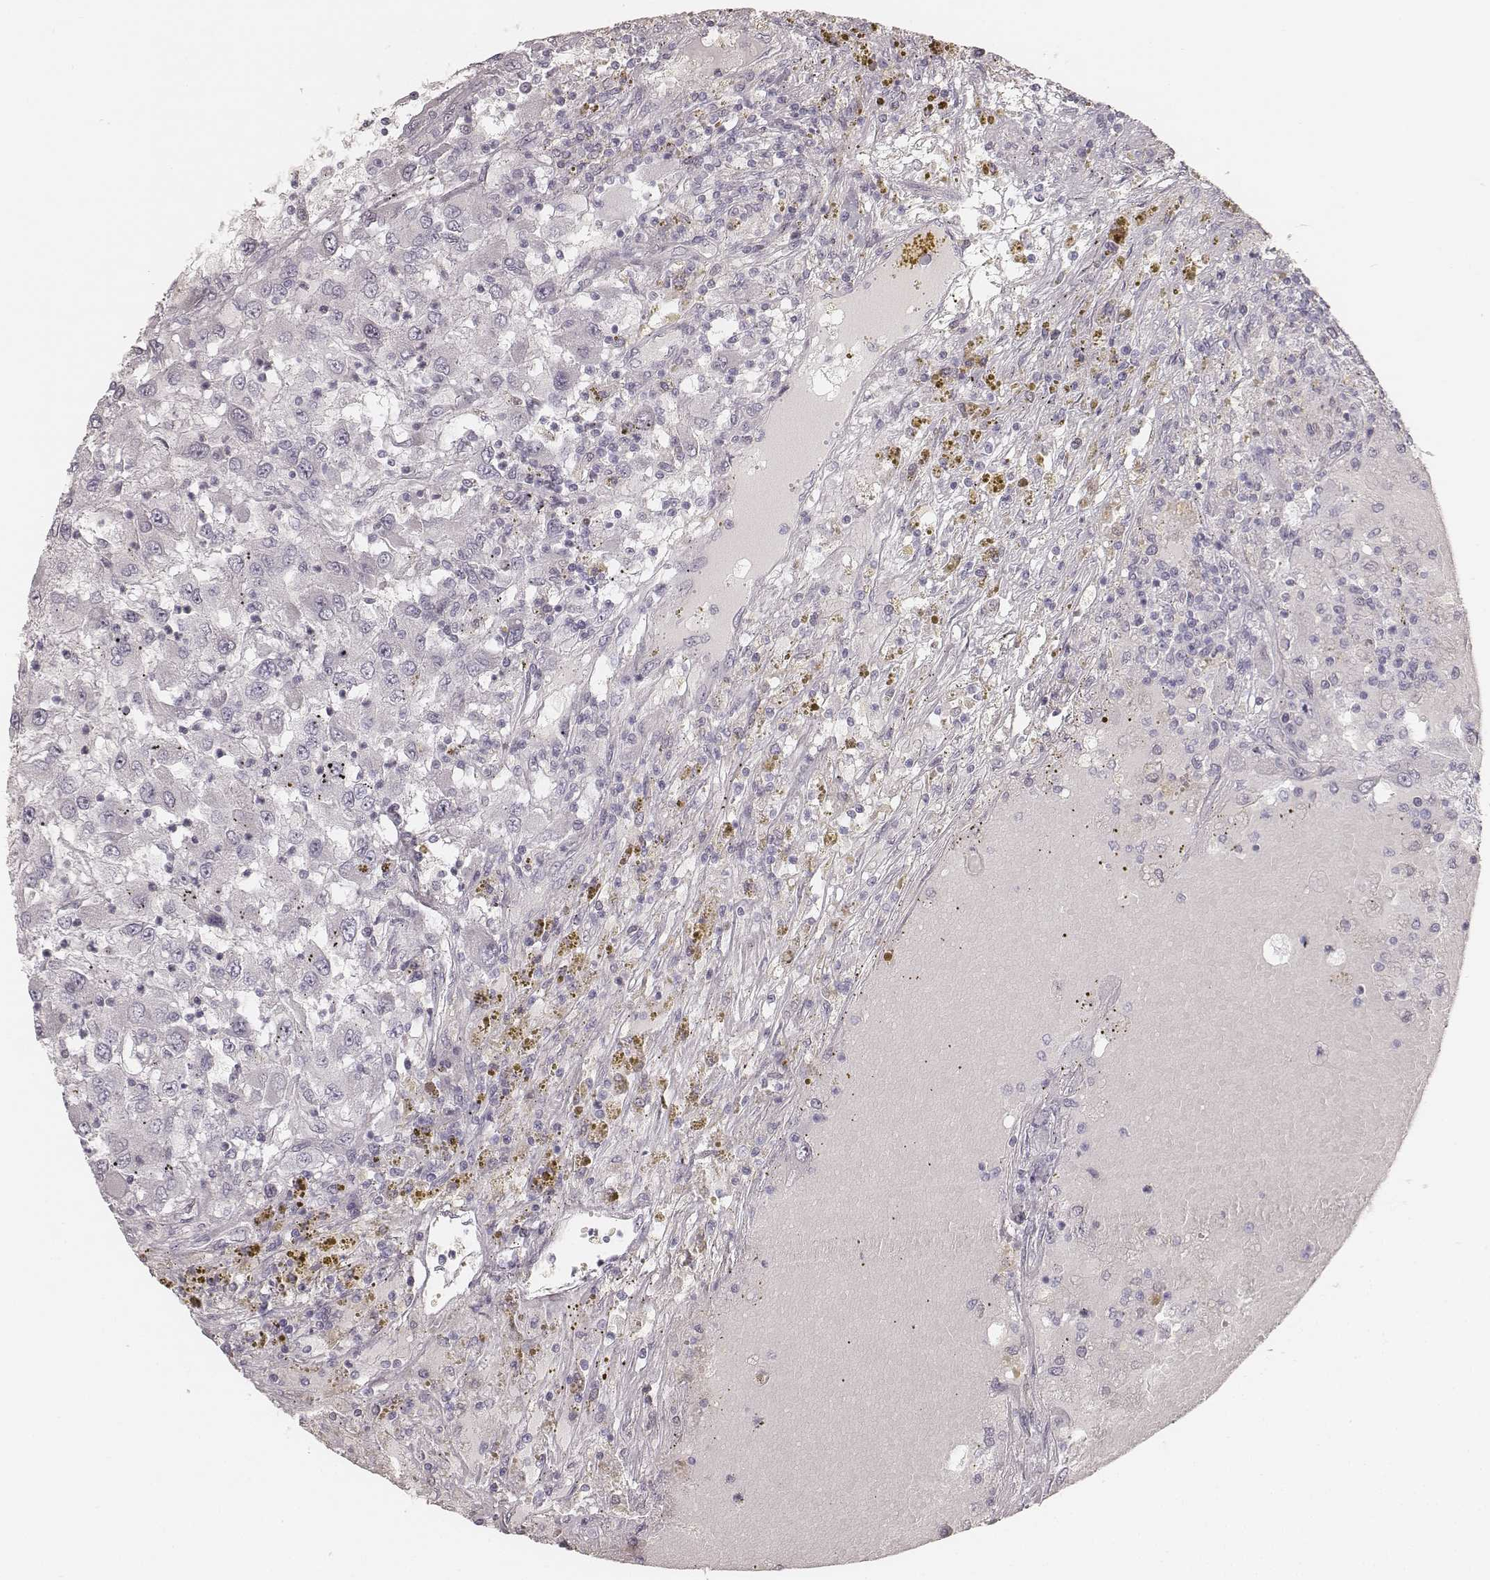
{"staining": {"intensity": "negative", "quantity": "none", "location": "none"}, "tissue": "renal cancer", "cell_type": "Tumor cells", "image_type": "cancer", "snomed": [{"axis": "morphology", "description": "Adenocarcinoma, NOS"}, {"axis": "topography", "description": "Kidney"}], "caption": "Immunohistochemistry (IHC) of renal cancer exhibits no staining in tumor cells.", "gene": "KRT31", "patient": {"sex": "female", "age": 67}}